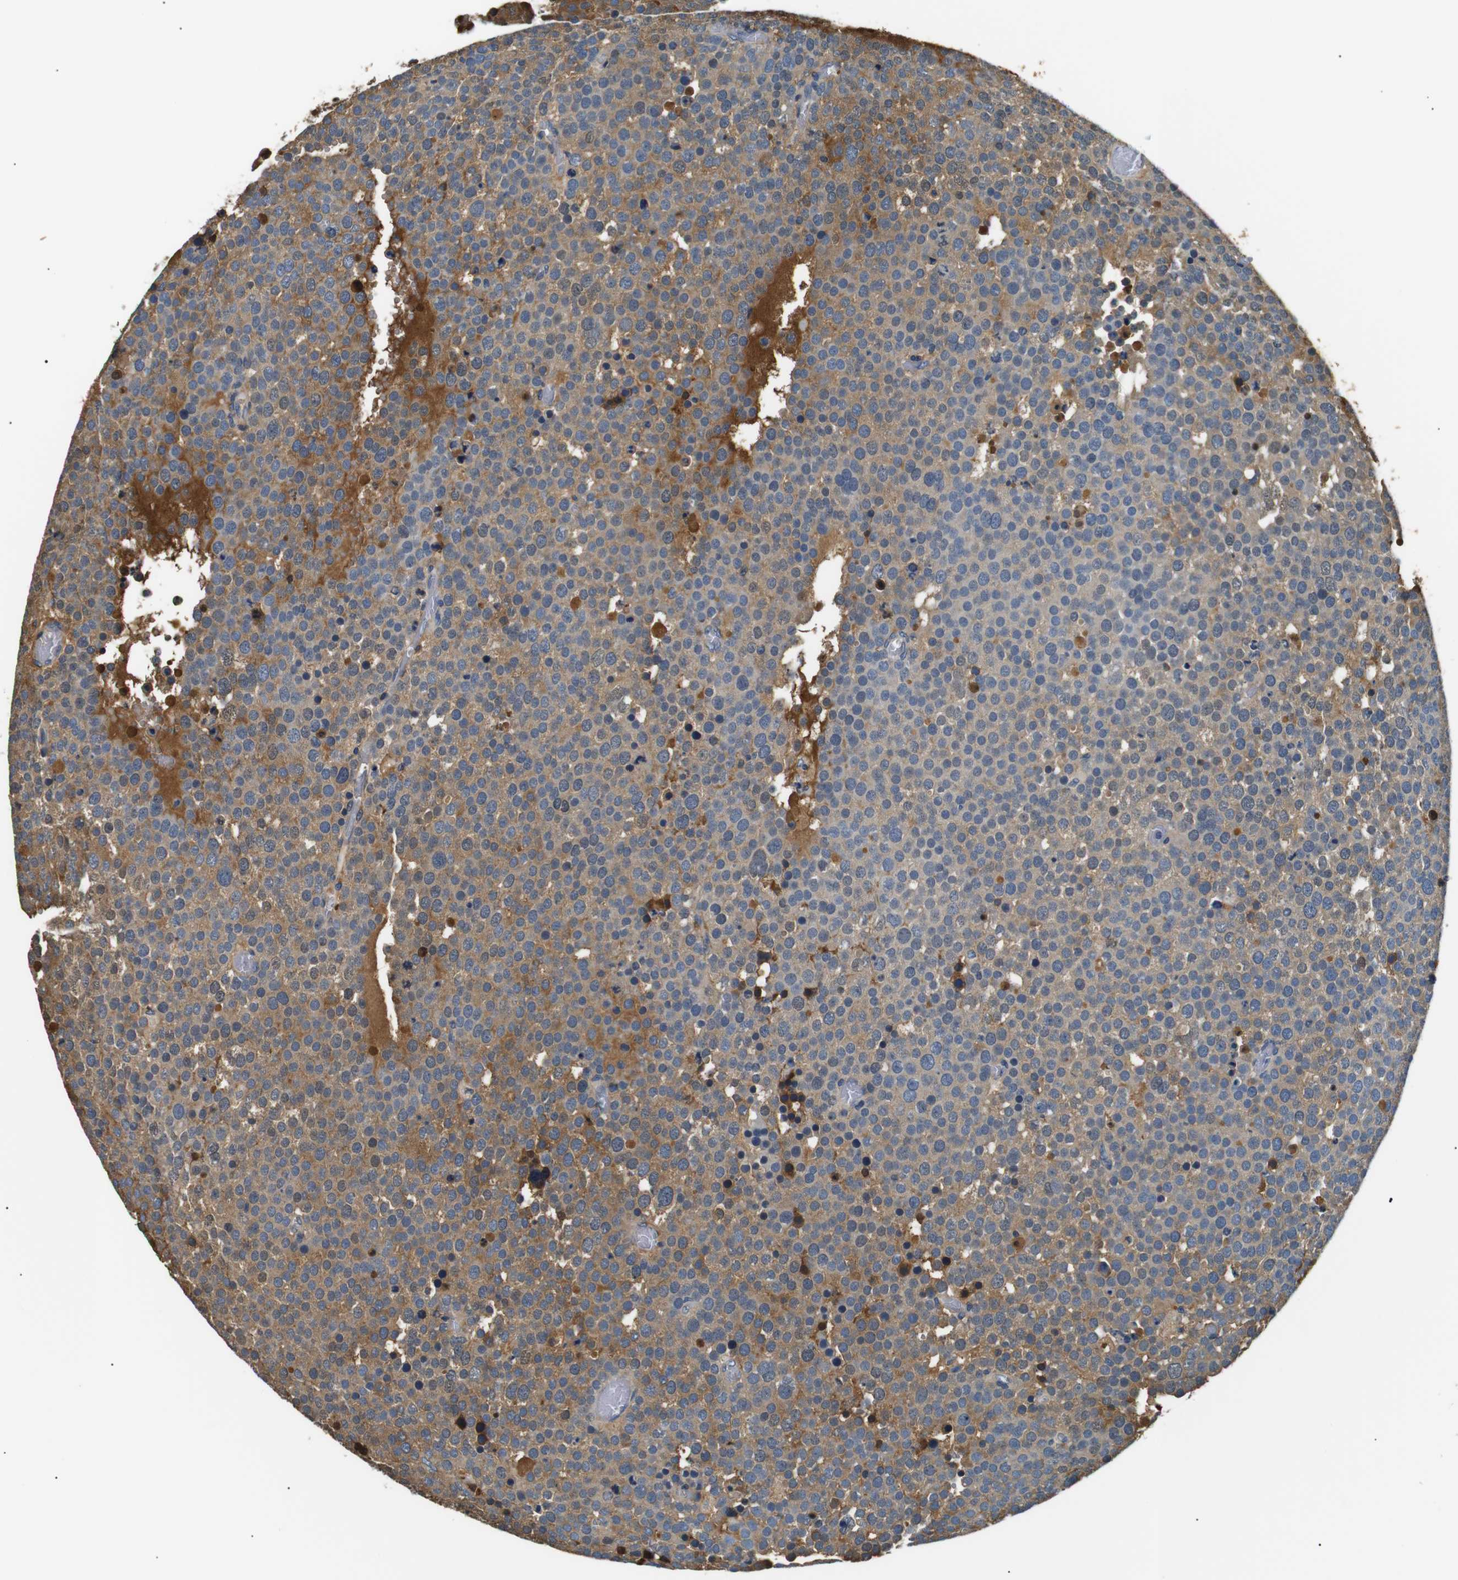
{"staining": {"intensity": "weak", "quantity": ">75%", "location": "cytoplasmic/membranous"}, "tissue": "testis cancer", "cell_type": "Tumor cells", "image_type": "cancer", "snomed": [{"axis": "morphology", "description": "Normal tissue, NOS"}, {"axis": "morphology", "description": "Seminoma, NOS"}, {"axis": "topography", "description": "Testis"}], "caption": "Human seminoma (testis) stained with a brown dye displays weak cytoplasmic/membranous positive positivity in about >75% of tumor cells.", "gene": "LHCGR", "patient": {"sex": "male", "age": 71}}